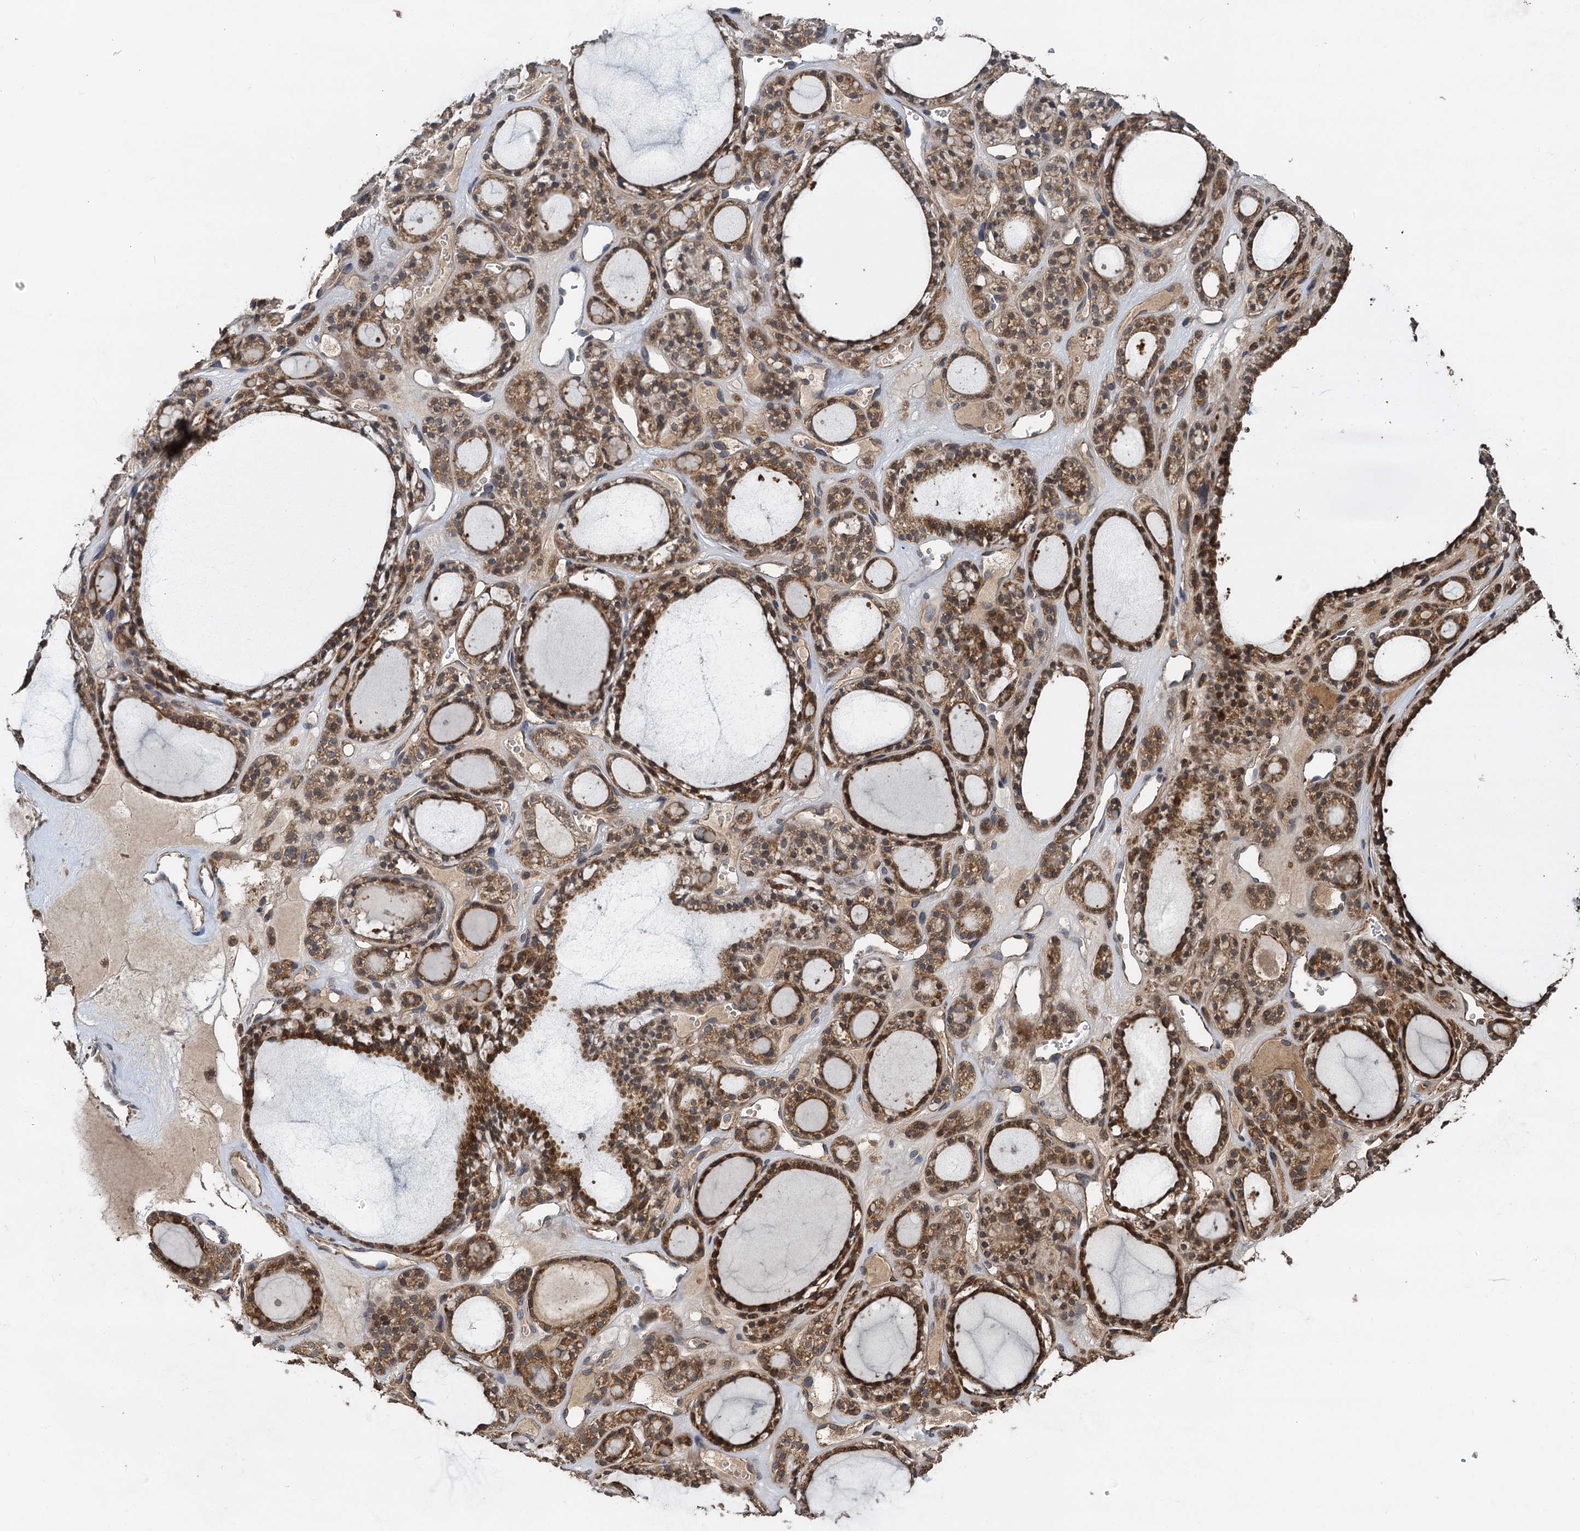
{"staining": {"intensity": "moderate", "quantity": ">75%", "location": "cytoplasmic/membranous"}, "tissue": "thyroid gland", "cell_type": "Glandular cells", "image_type": "normal", "snomed": [{"axis": "morphology", "description": "Normal tissue, NOS"}, {"axis": "topography", "description": "Thyroid gland"}], "caption": "Brown immunohistochemical staining in normal human thyroid gland reveals moderate cytoplasmic/membranous staining in approximately >75% of glandular cells.", "gene": "HYI", "patient": {"sex": "female", "age": 28}}